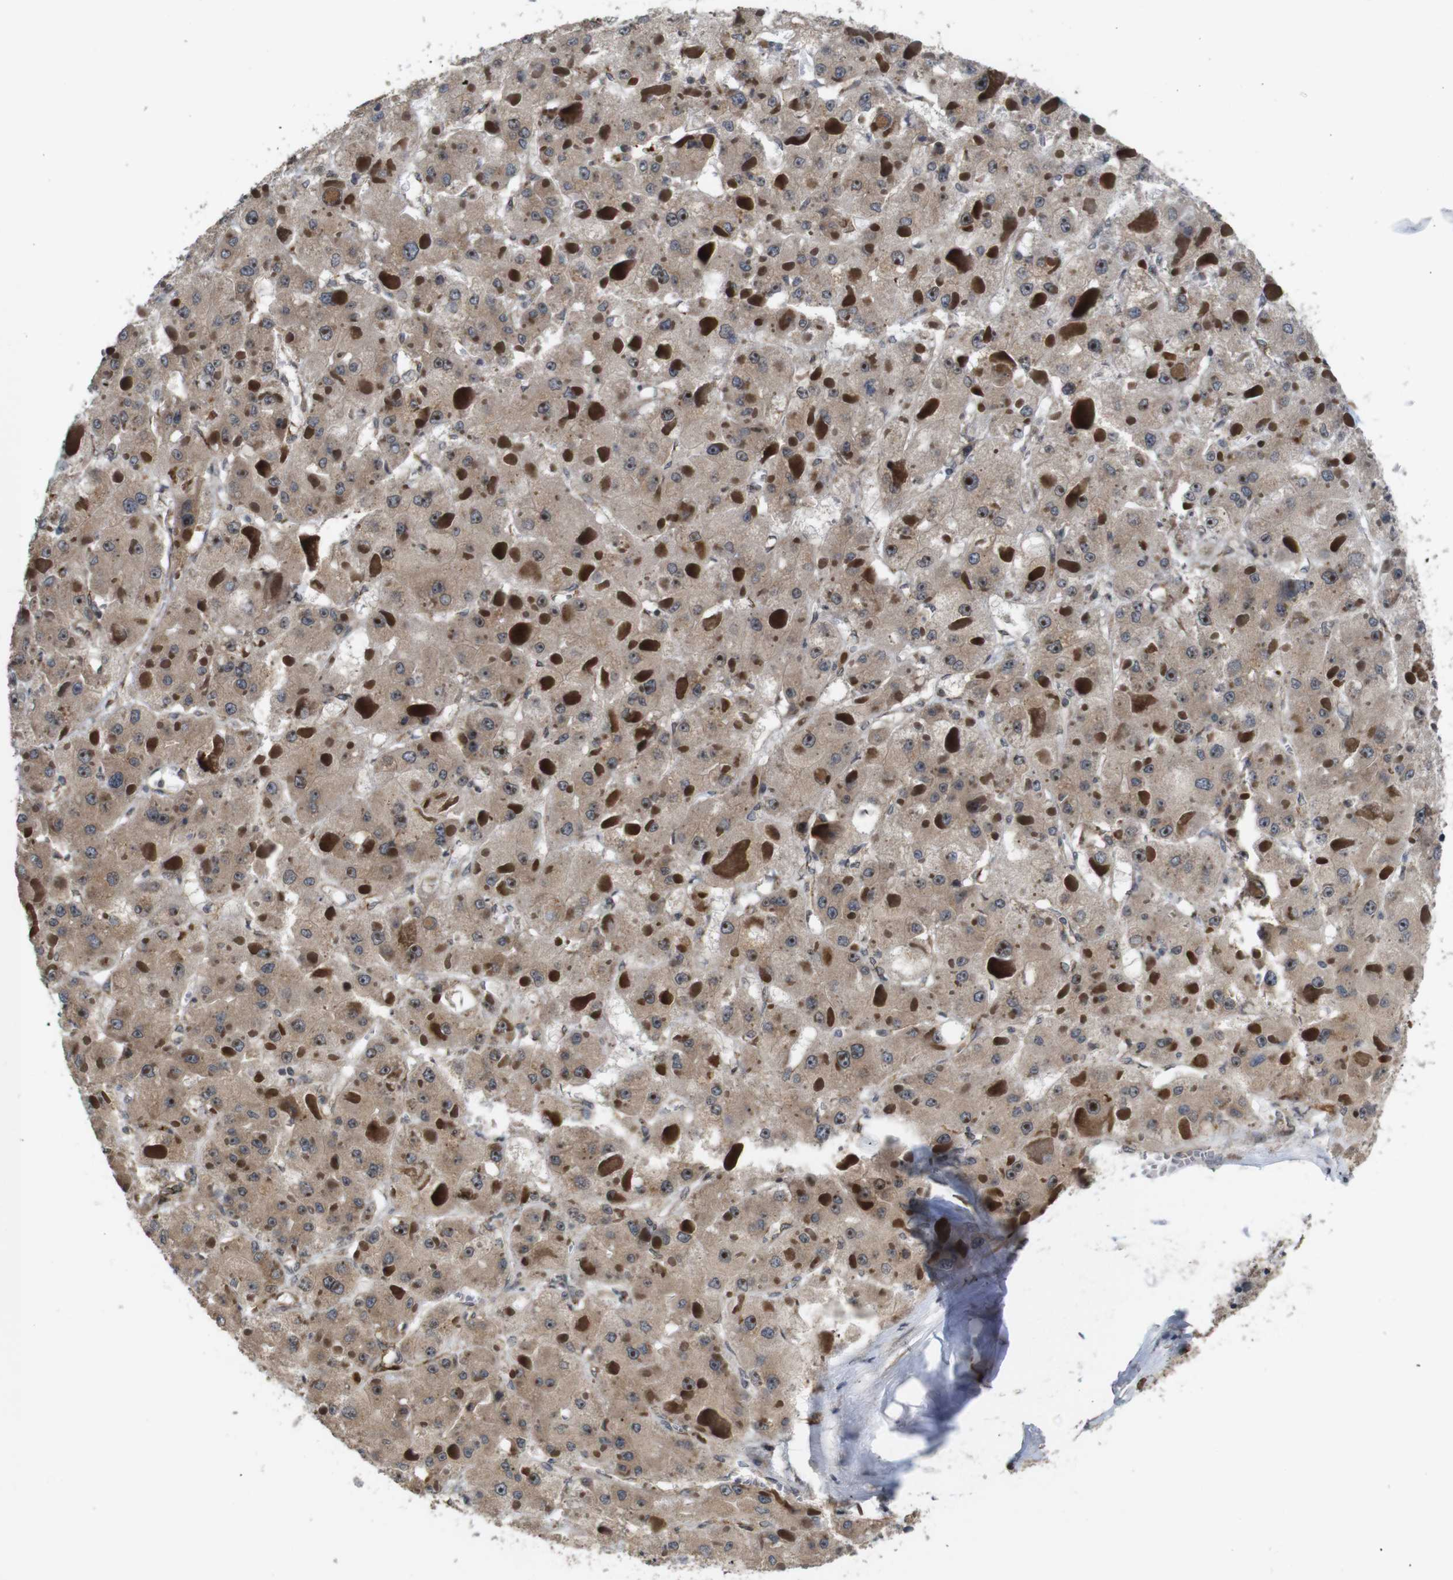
{"staining": {"intensity": "moderate", "quantity": ">75%", "location": "cytoplasmic/membranous,nuclear"}, "tissue": "liver cancer", "cell_type": "Tumor cells", "image_type": "cancer", "snomed": [{"axis": "morphology", "description": "Carcinoma, Hepatocellular, NOS"}, {"axis": "topography", "description": "Liver"}], "caption": "Immunohistochemistry photomicrograph of neoplastic tissue: liver cancer (hepatocellular carcinoma) stained using immunohistochemistry (IHC) shows medium levels of moderate protein expression localized specifically in the cytoplasmic/membranous and nuclear of tumor cells, appearing as a cytoplasmic/membranous and nuclear brown color.", "gene": "EFCAB14", "patient": {"sex": "female", "age": 73}}